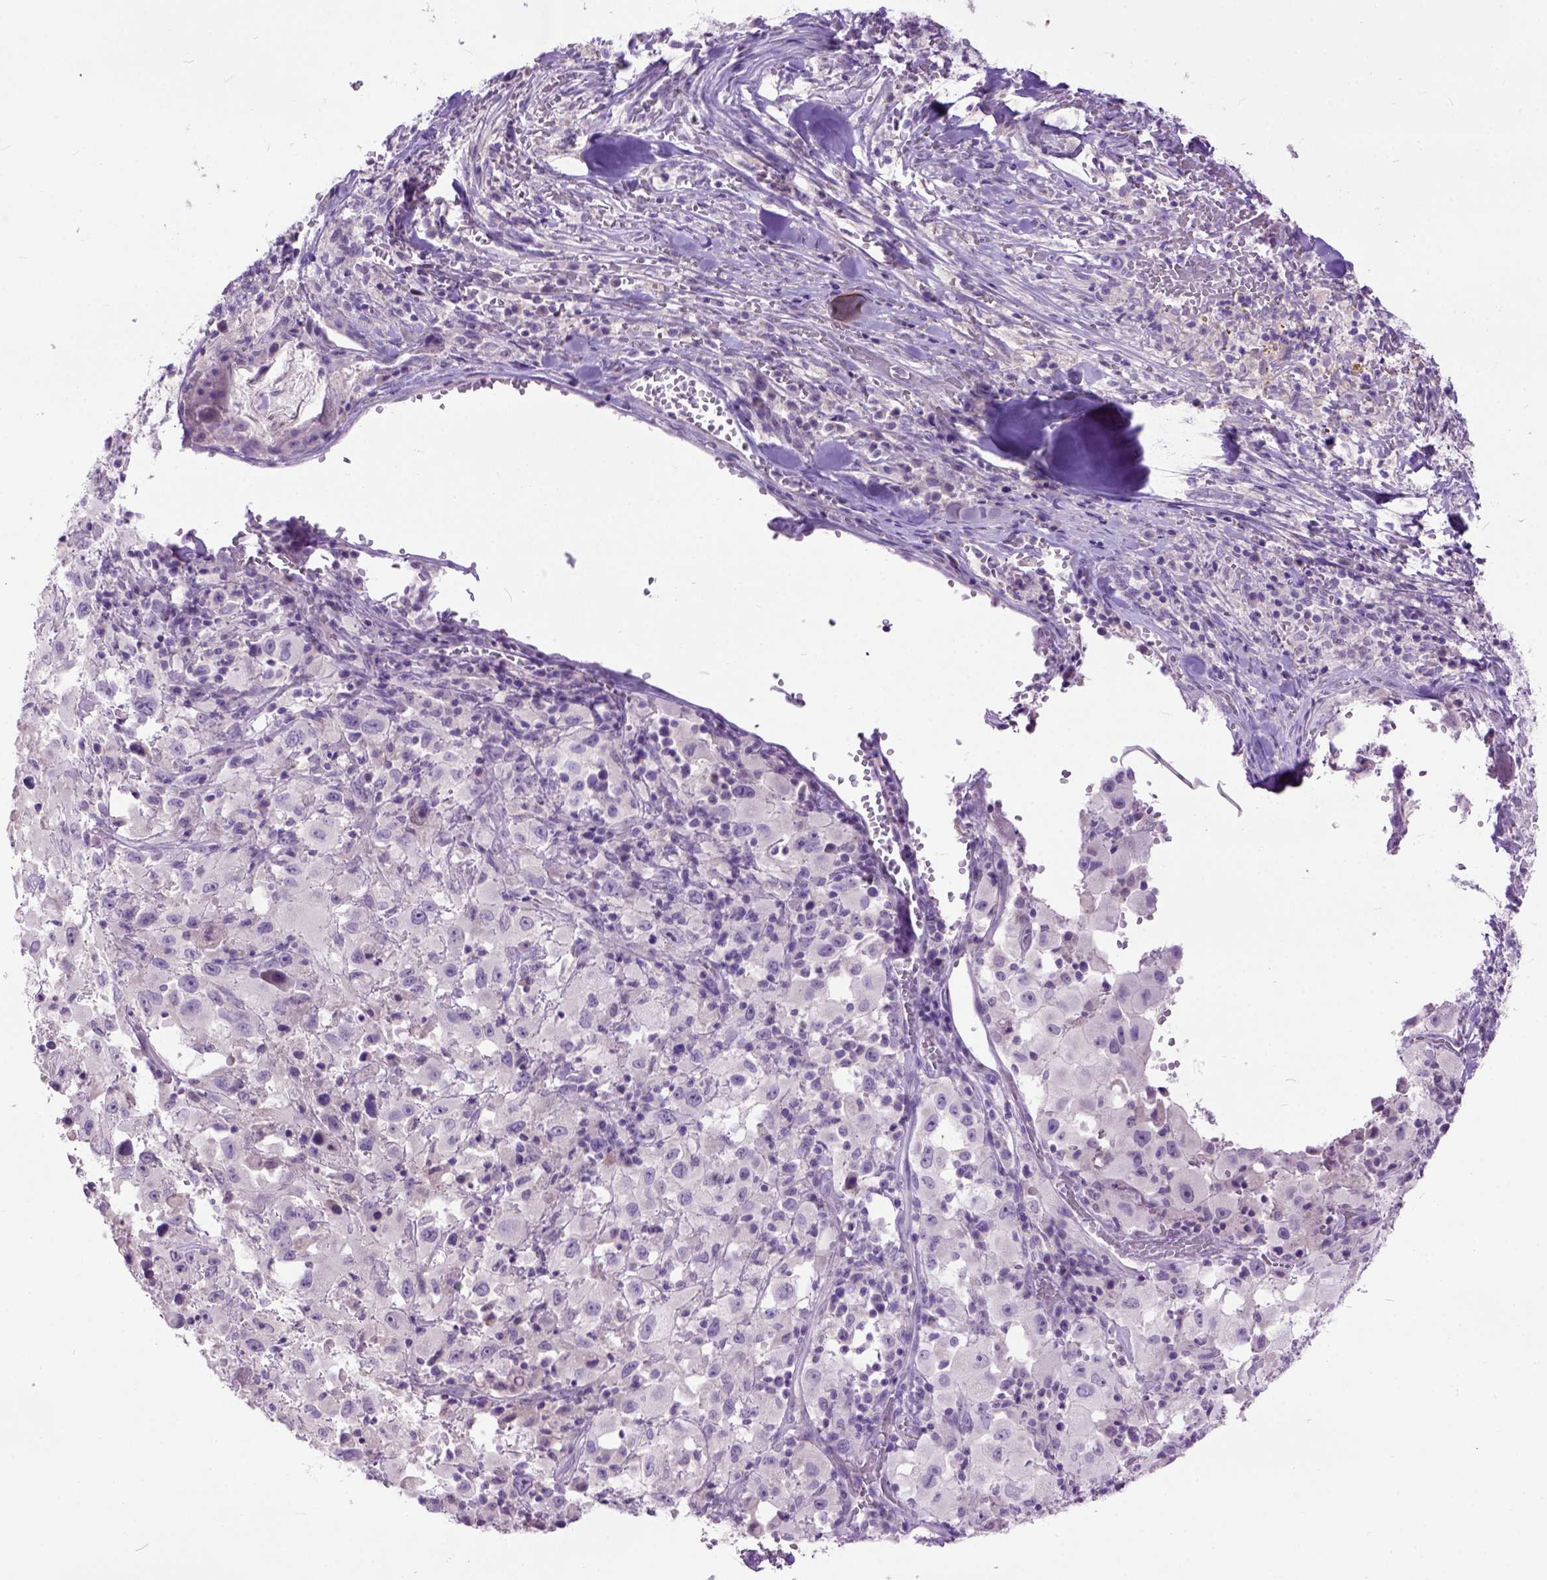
{"staining": {"intensity": "negative", "quantity": "none", "location": "none"}, "tissue": "melanoma", "cell_type": "Tumor cells", "image_type": "cancer", "snomed": [{"axis": "morphology", "description": "Malignant melanoma, Metastatic site"}, {"axis": "topography", "description": "Soft tissue"}], "caption": "Tumor cells show no significant protein staining in malignant melanoma (metastatic site).", "gene": "MAPT", "patient": {"sex": "male", "age": 50}}